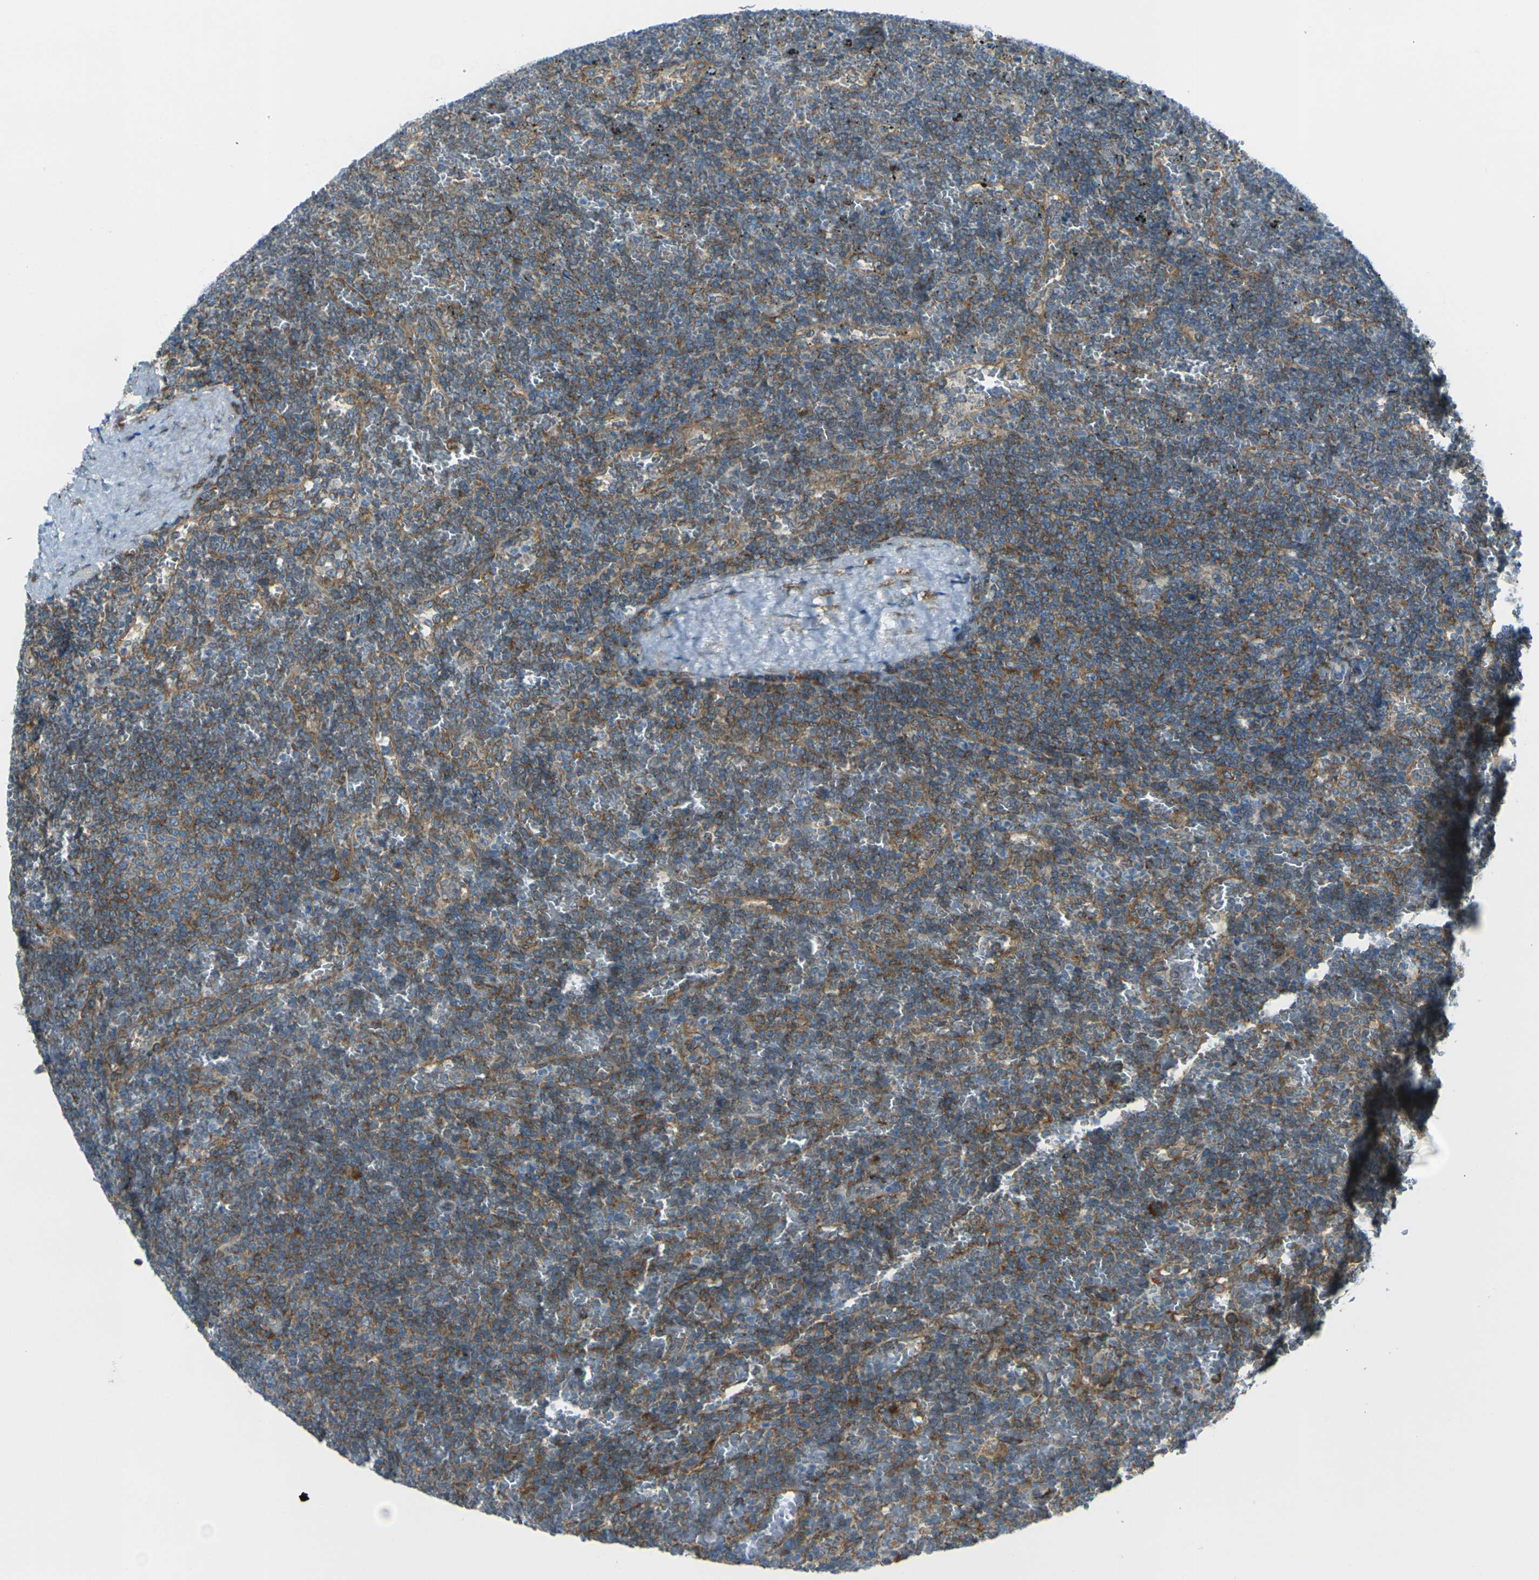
{"staining": {"intensity": "negative", "quantity": "none", "location": "none"}, "tissue": "lymphoma", "cell_type": "Tumor cells", "image_type": "cancer", "snomed": [{"axis": "morphology", "description": "Malignant lymphoma, non-Hodgkin's type, Low grade"}, {"axis": "topography", "description": "Spleen"}], "caption": "A photomicrograph of human malignant lymphoma, non-Hodgkin's type (low-grade) is negative for staining in tumor cells.", "gene": "CELSR2", "patient": {"sex": "female", "age": 77}}